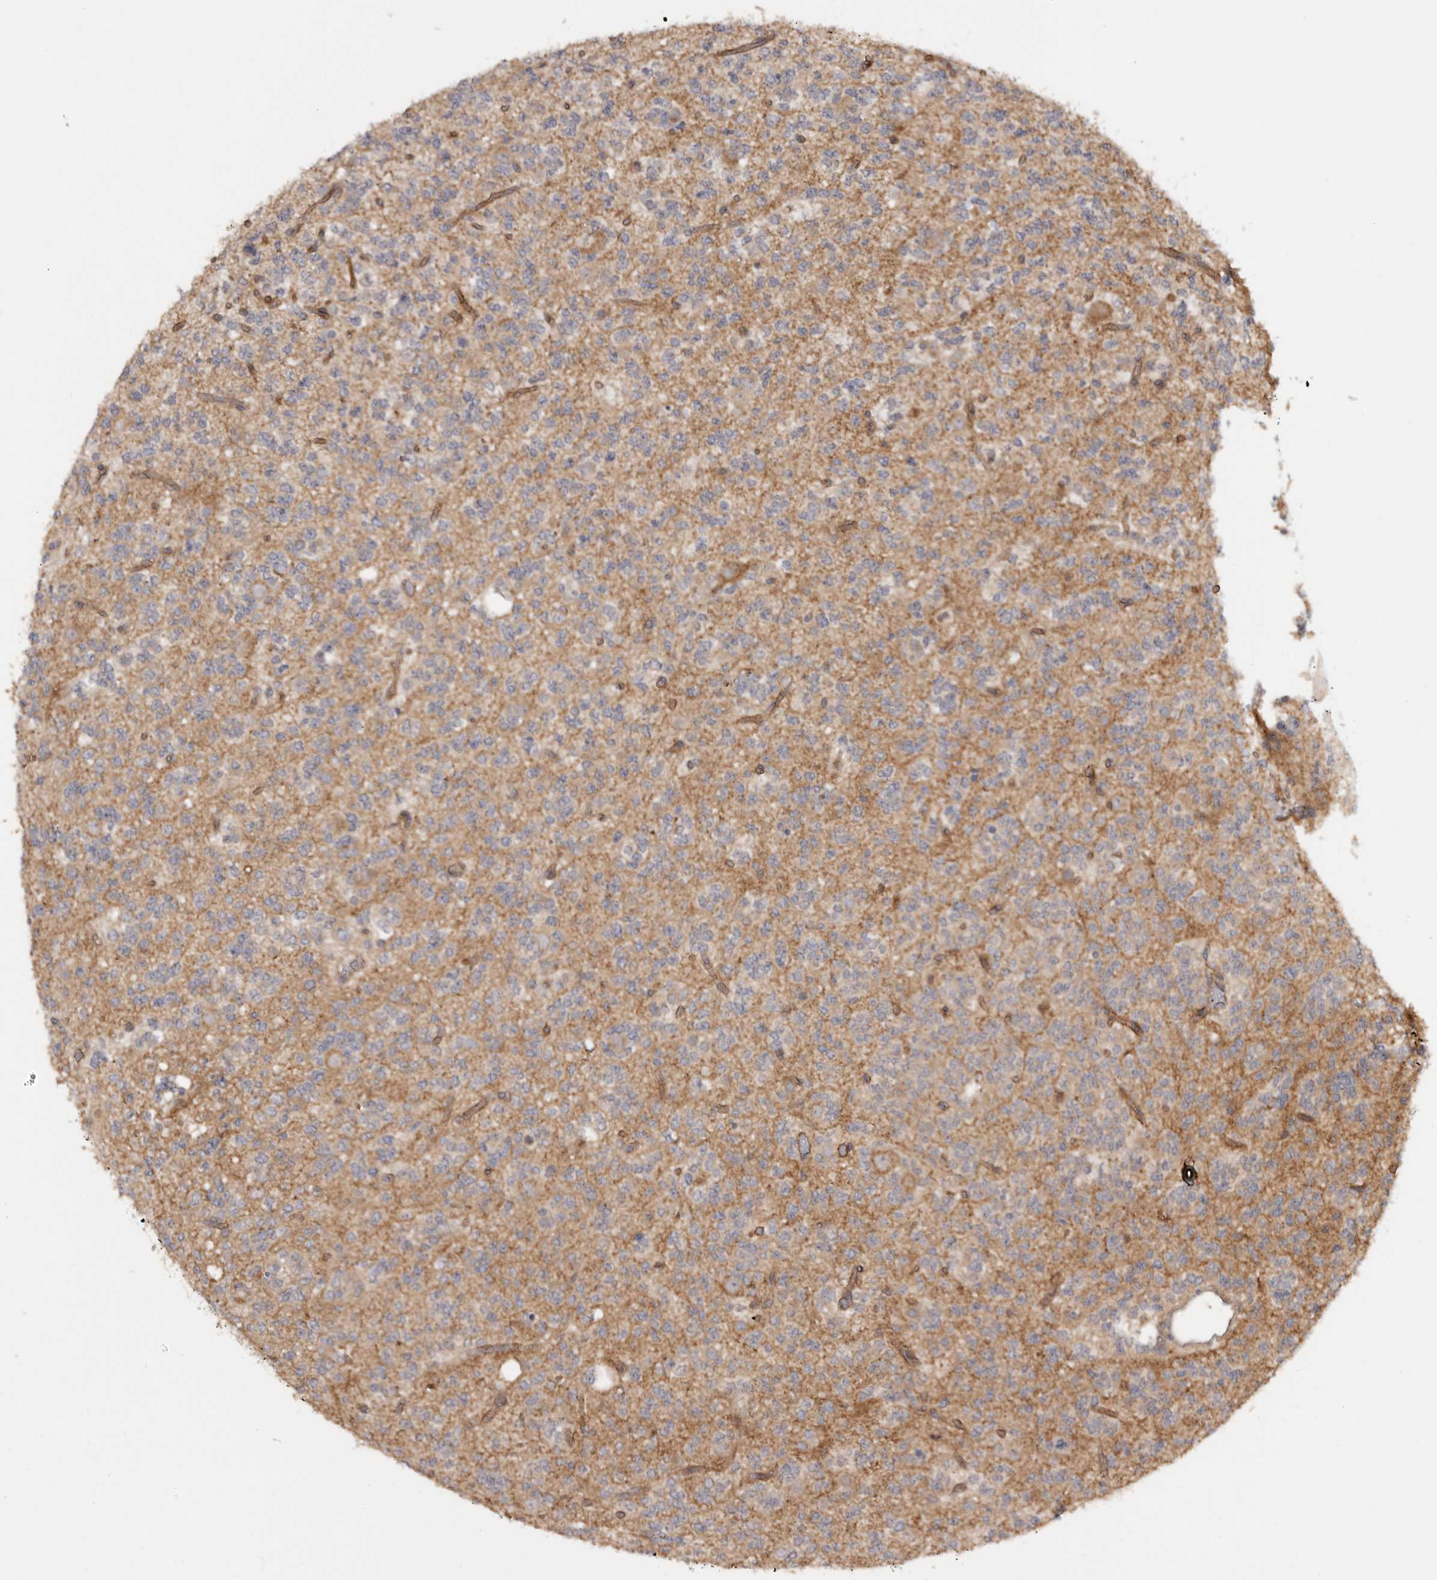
{"staining": {"intensity": "weak", "quantity": "25%-75%", "location": "cytoplasmic/membranous"}, "tissue": "glioma", "cell_type": "Tumor cells", "image_type": "cancer", "snomed": [{"axis": "morphology", "description": "Glioma, malignant, Low grade"}, {"axis": "topography", "description": "Brain"}], "caption": "Tumor cells demonstrate low levels of weak cytoplasmic/membranous expression in approximately 25%-75% of cells in malignant glioma (low-grade). (IHC, brightfield microscopy, high magnification).", "gene": "ZNF232", "patient": {"sex": "male", "age": 38}}